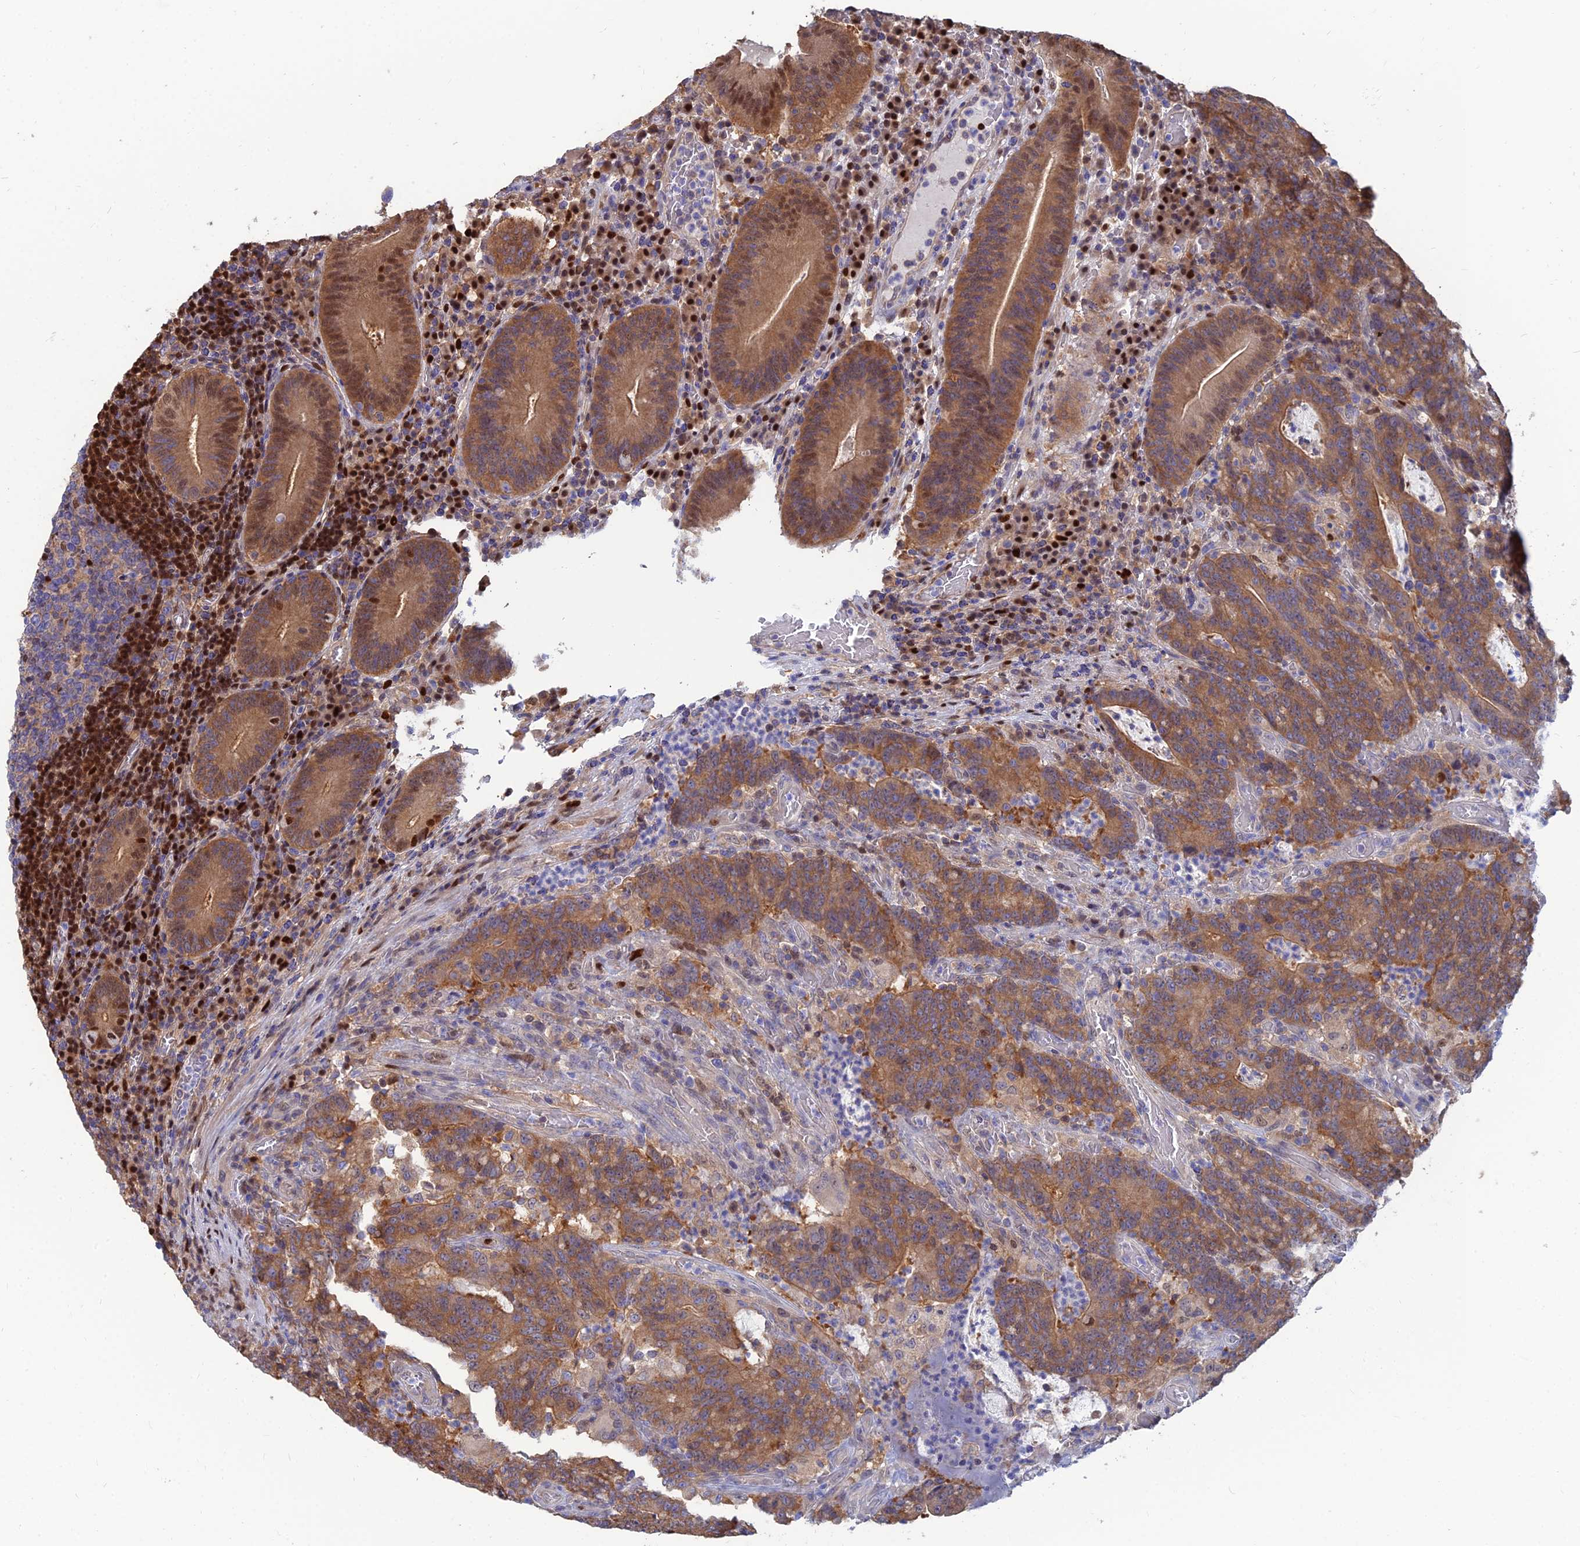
{"staining": {"intensity": "moderate", "quantity": ">75%", "location": "cytoplasmic/membranous"}, "tissue": "colorectal cancer", "cell_type": "Tumor cells", "image_type": "cancer", "snomed": [{"axis": "morphology", "description": "Normal tissue, NOS"}, {"axis": "morphology", "description": "Adenocarcinoma, NOS"}, {"axis": "topography", "description": "Colon"}], "caption": "There is medium levels of moderate cytoplasmic/membranous expression in tumor cells of colorectal cancer, as demonstrated by immunohistochemical staining (brown color).", "gene": "DNPEP", "patient": {"sex": "female", "age": 75}}